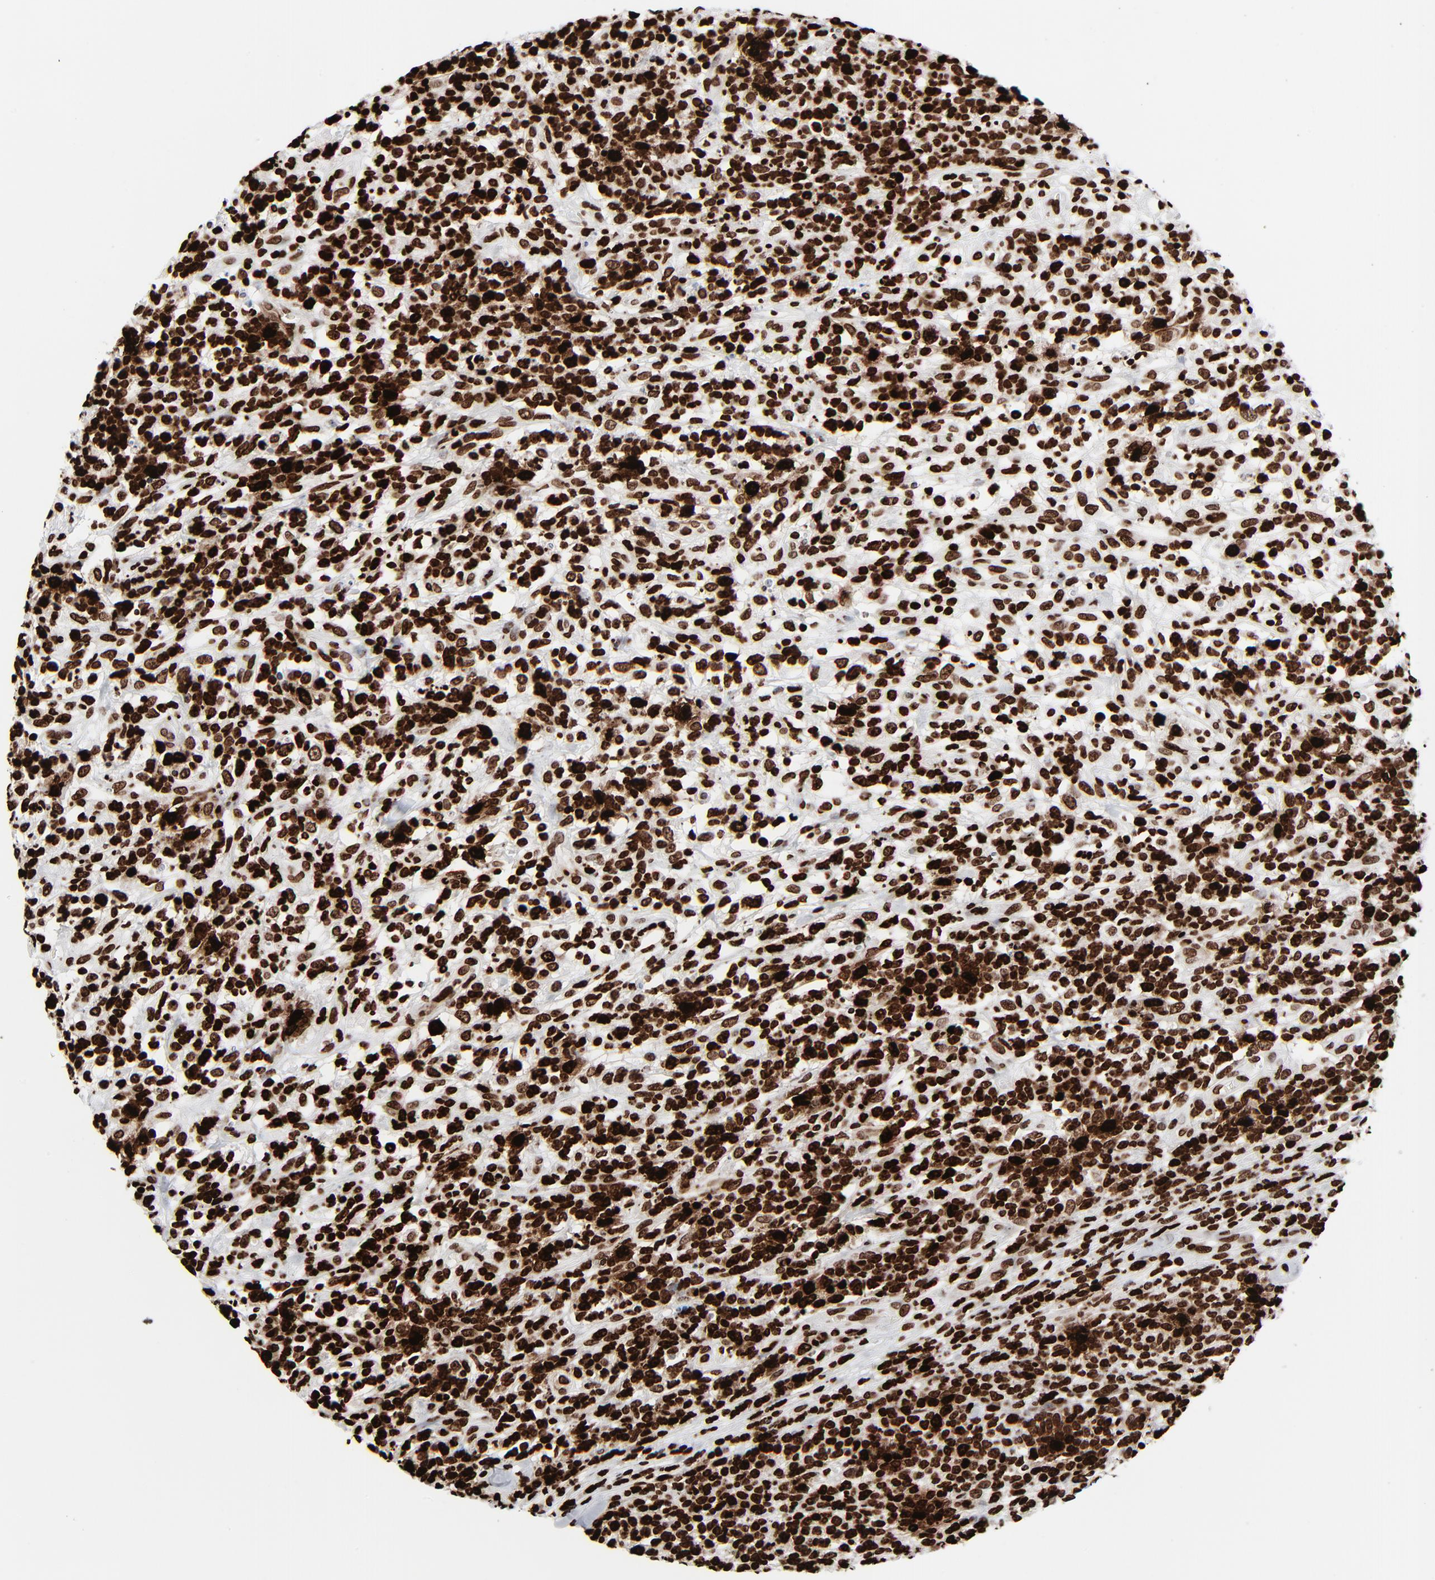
{"staining": {"intensity": "strong", "quantity": ">75%", "location": "nuclear"}, "tissue": "lymphoma", "cell_type": "Tumor cells", "image_type": "cancer", "snomed": [{"axis": "morphology", "description": "Malignant lymphoma, non-Hodgkin's type, High grade"}, {"axis": "topography", "description": "Lymph node"}], "caption": "Human lymphoma stained with a brown dye shows strong nuclear positive positivity in about >75% of tumor cells.", "gene": "H3-4", "patient": {"sex": "female", "age": 73}}